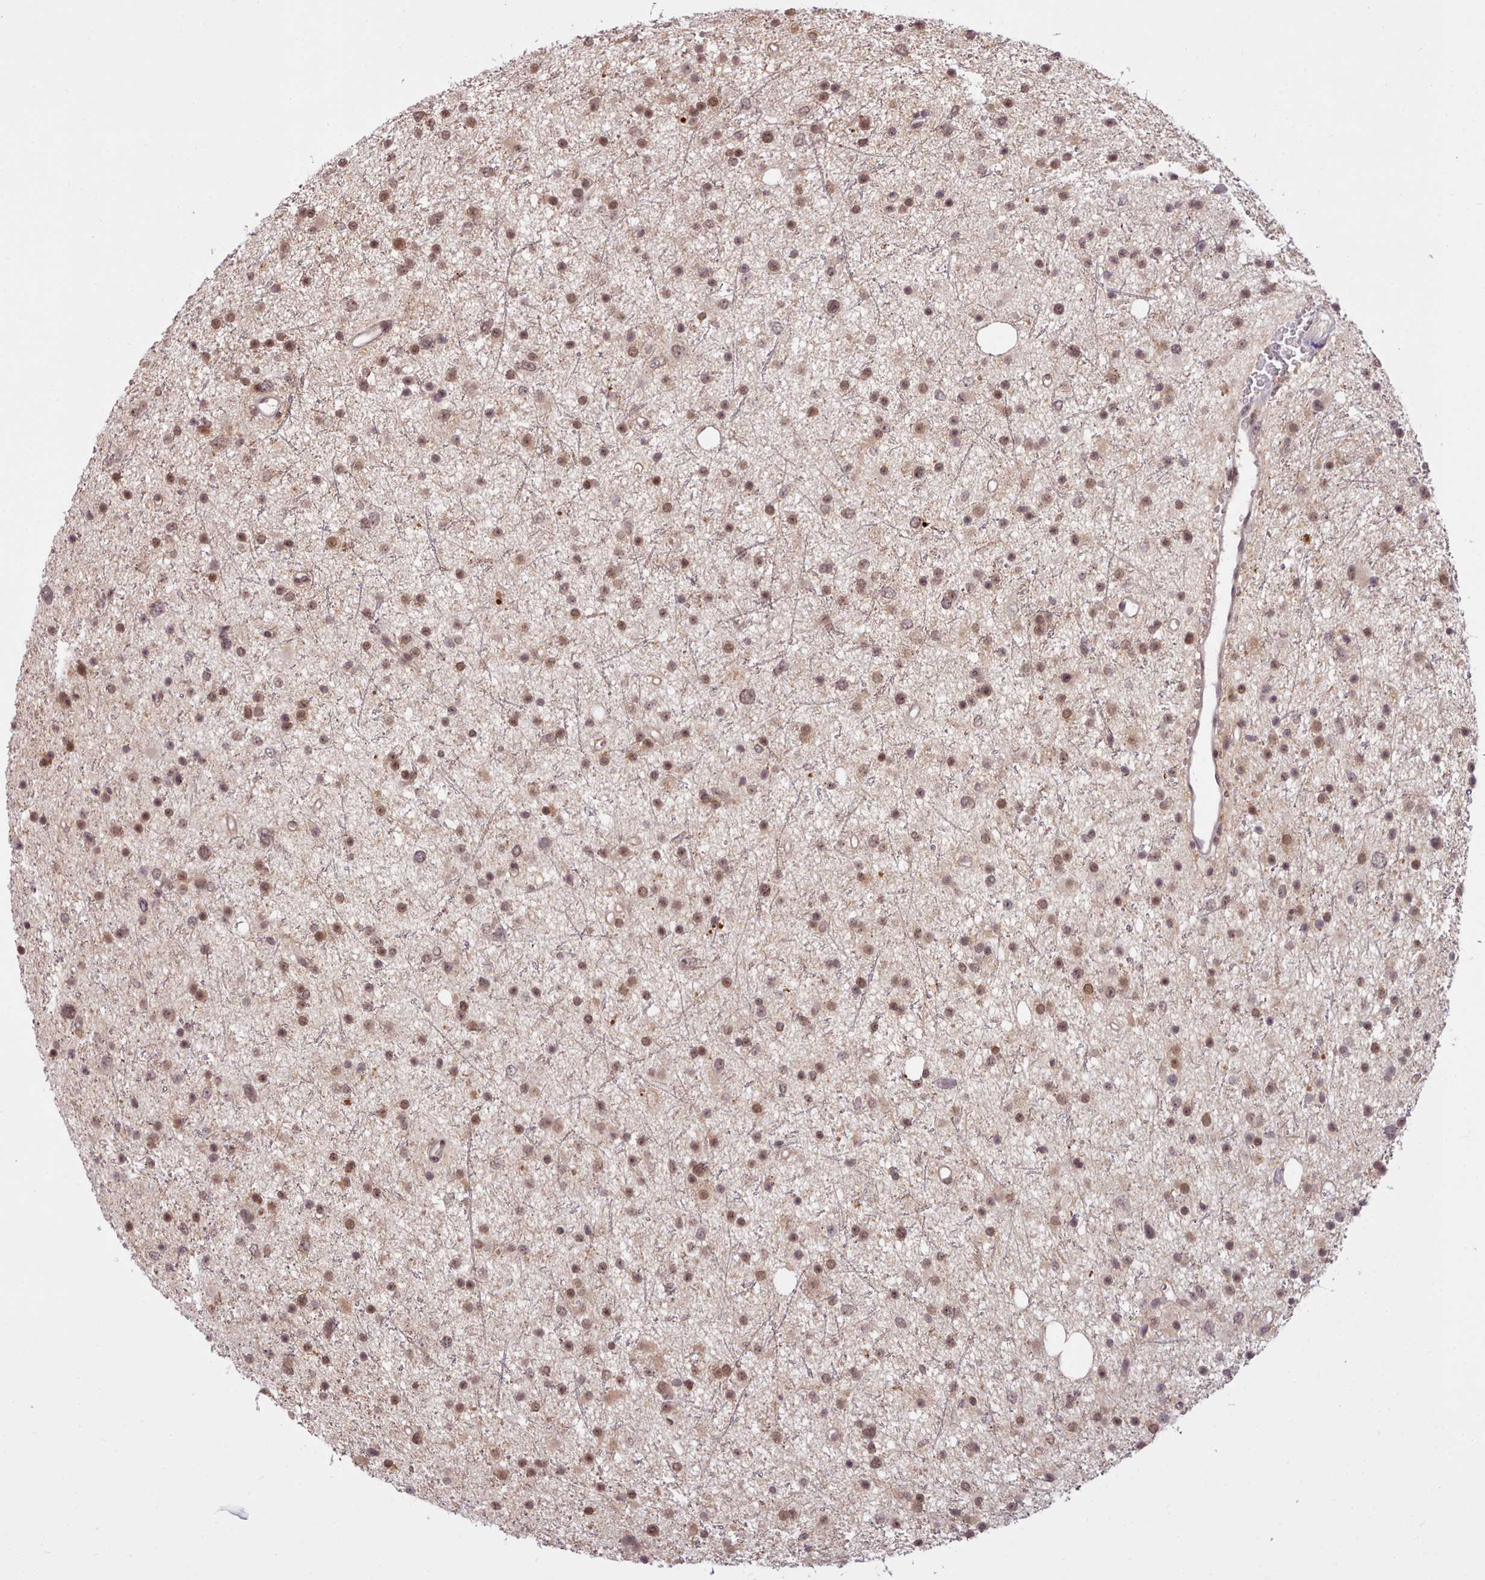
{"staining": {"intensity": "moderate", "quantity": ">75%", "location": "nuclear"}, "tissue": "glioma", "cell_type": "Tumor cells", "image_type": "cancer", "snomed": [{"axis": "morphology", "description": "Glioma, malignant, Low grade"}, {"axis": "topography", "description": "Cerebral cortex"}], "caption": "DAB immunohistochemical staining of glioma reveals moderate nuclear protein positivity in approximately >75% of tumor cells. (DAB IHC, brown staining for protein, blue staining for nuclei).", "gene": "ARL17A", "patient": {"sex": "female", "age": 39}}